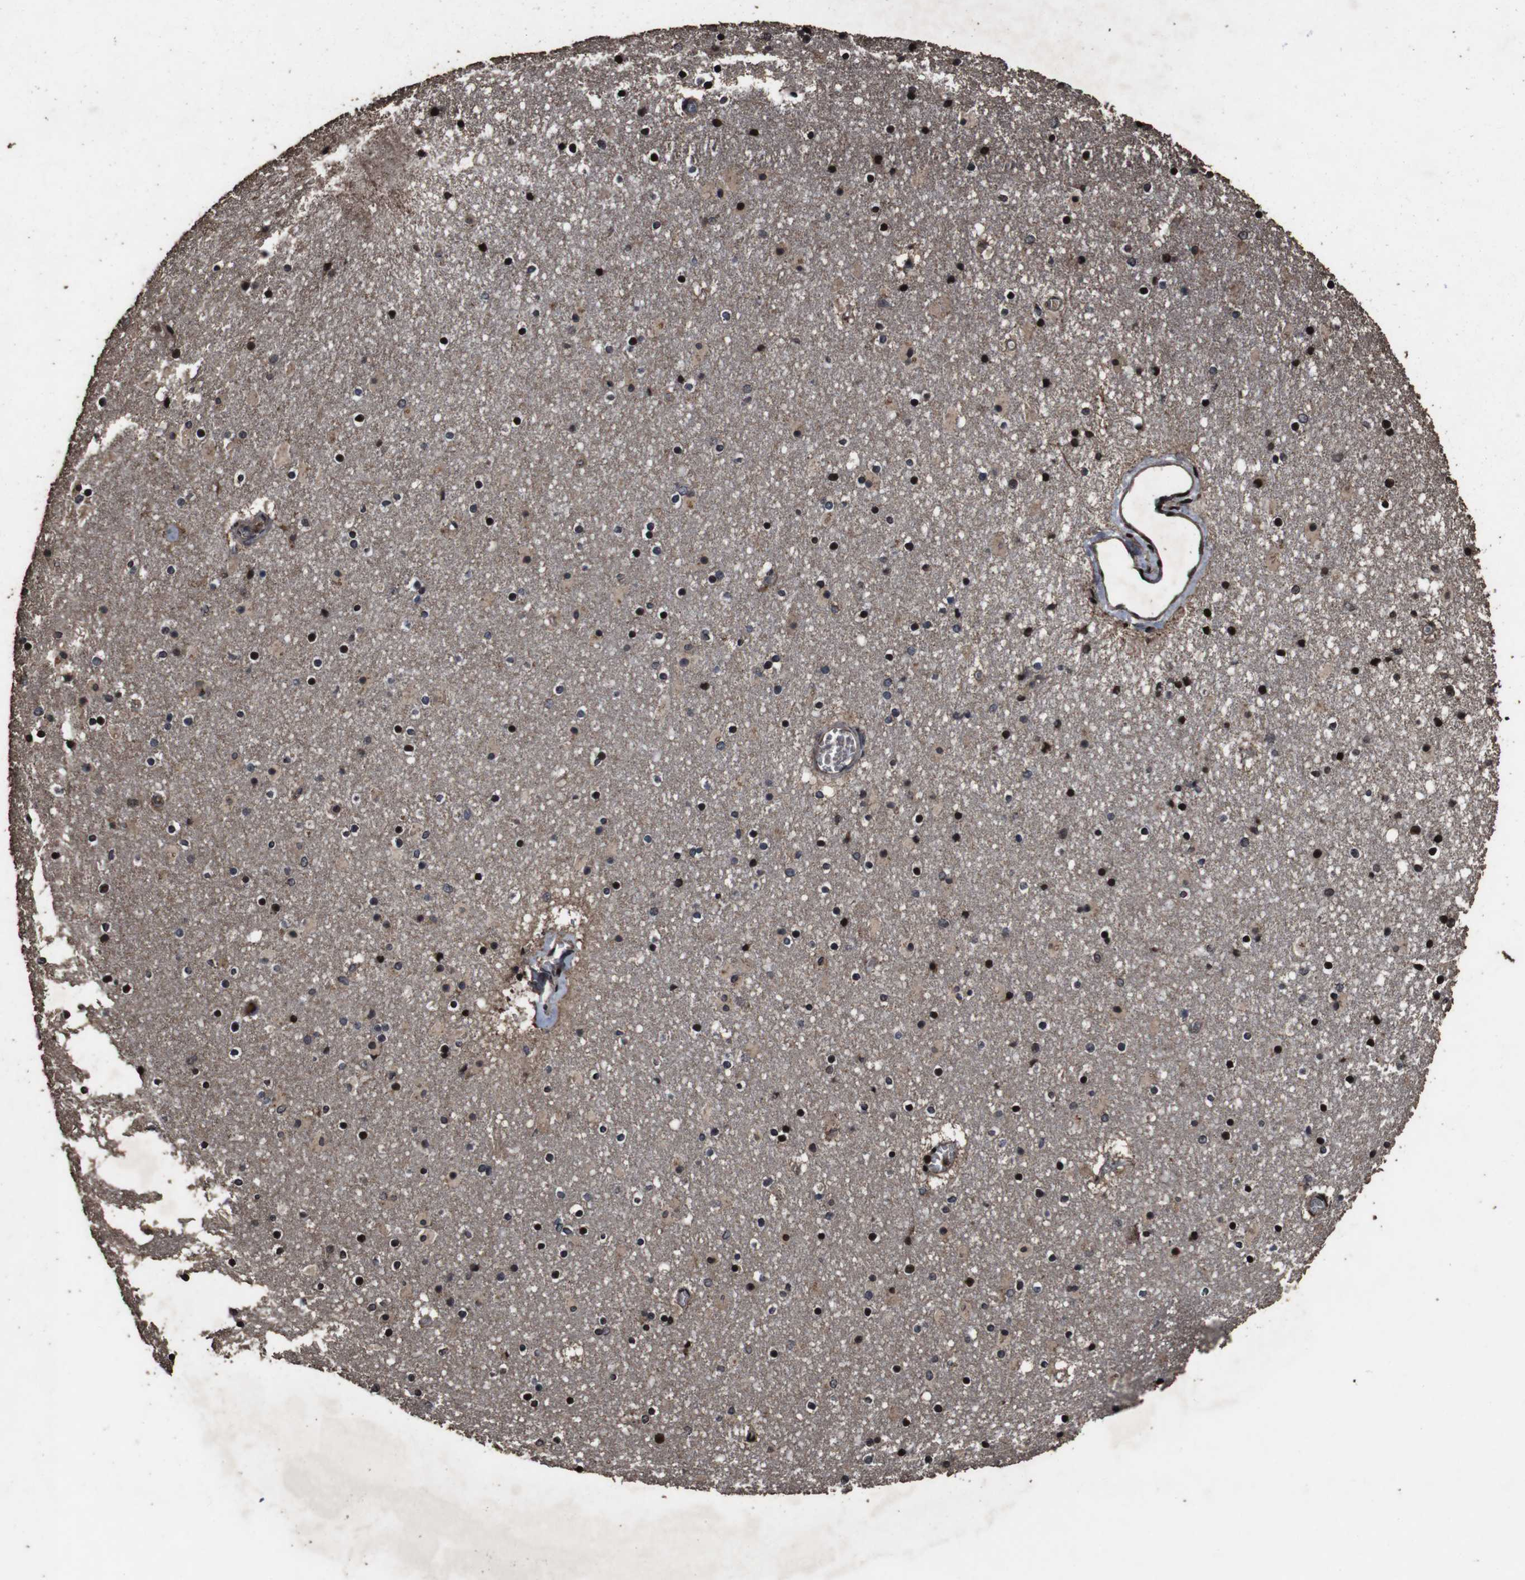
{"staining": {"intensity": "strong", "quantity": "25%-75%", "location": "nuclear"}, "tissue": "caudate", "cell_type": "Glial cells", "image_type": "normal", "snomed": [{"axis": "morphology", "description": "Normal tissue, NOS"}, {"axis": "topography", "description": "Lateral ventricle wall"}], "caption": "Approximately 25%-75% of glial cells in unremarkable human caudate reveal strong nuclear protein staining as visualized by brown immunohistochemical staining.", "gene": "SMYD3", "patient": {"sex": "male", "age": 45}}